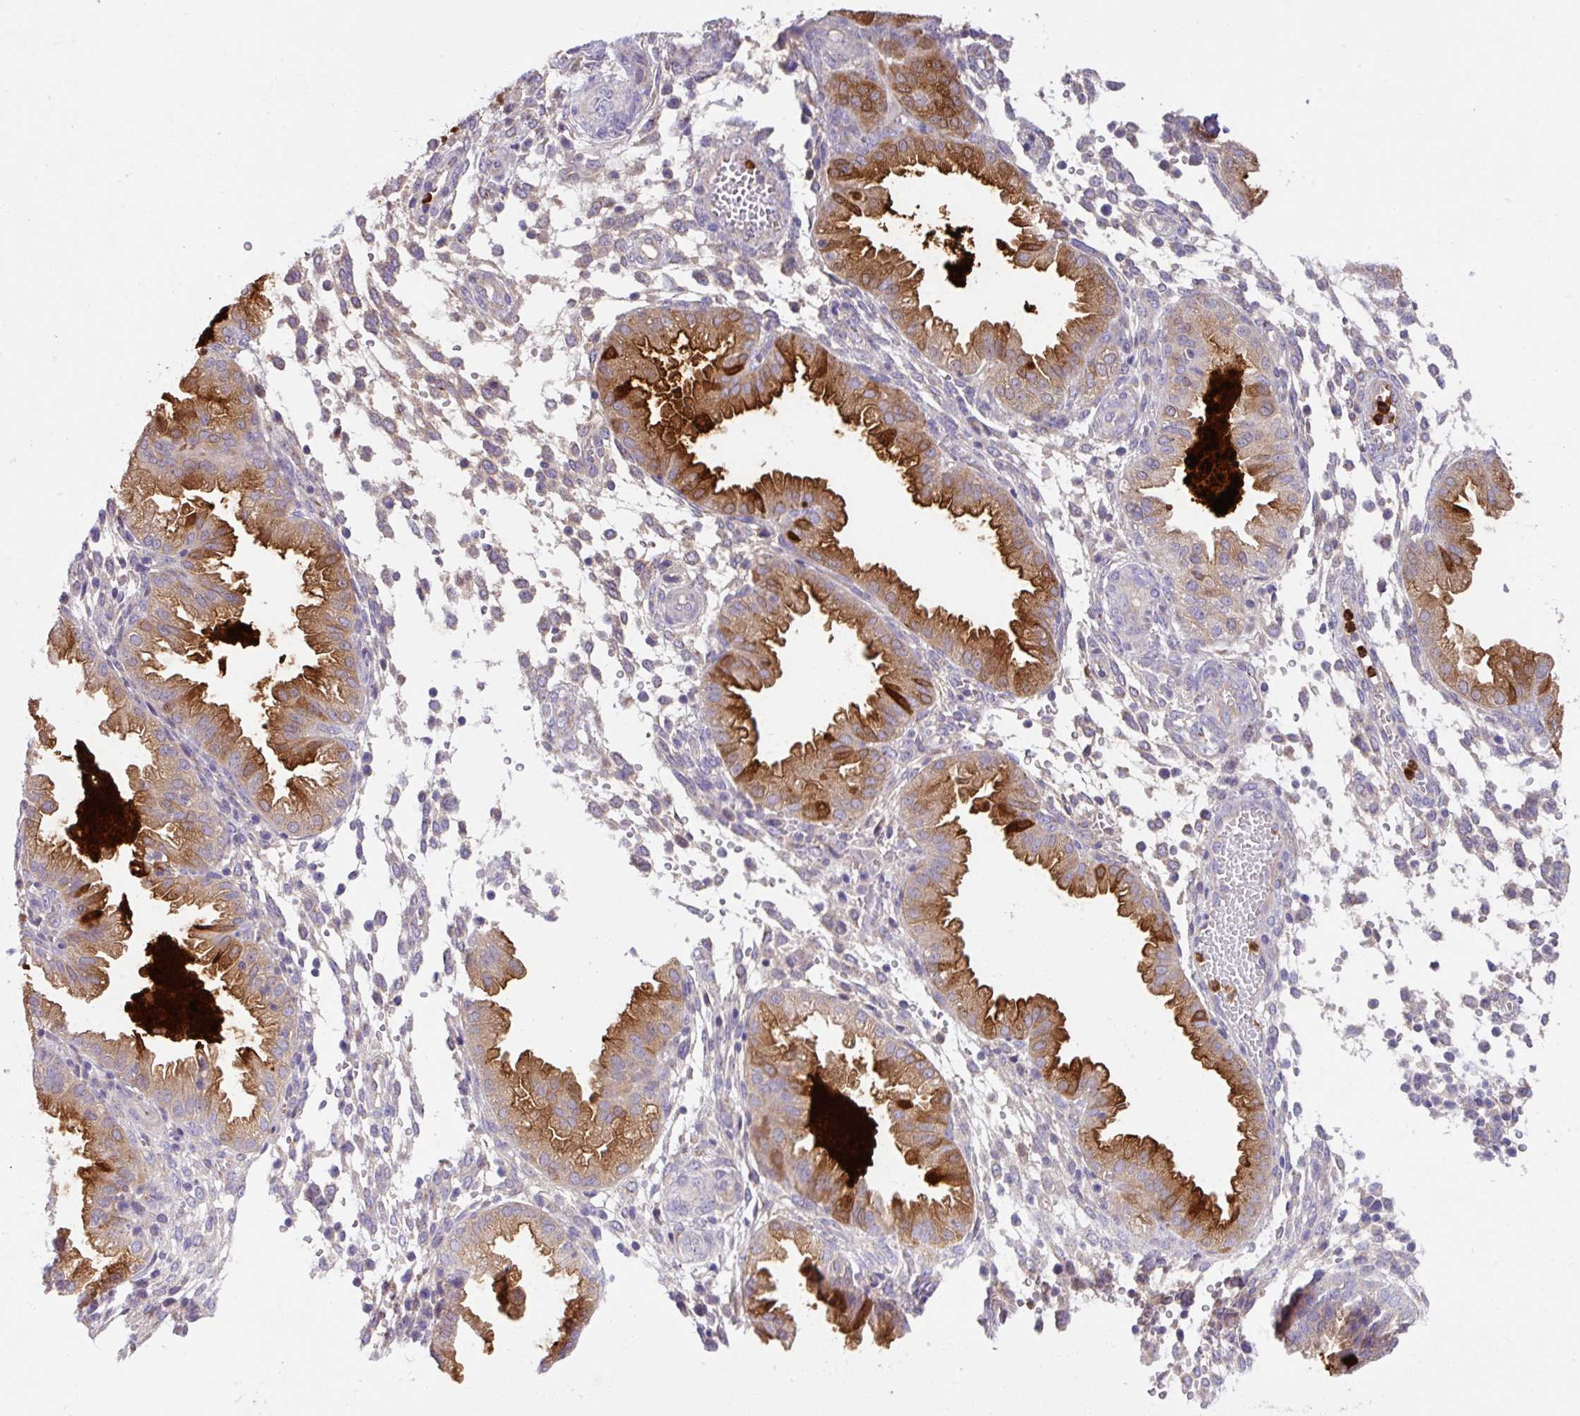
{"staining": {"intensity": "negative", "quantity": "none", "location": "none"}, "tissue": "endometrium", "cell_type": "Cells in endometrial stroma", "image_type": "normal", "snomed": [{"axis": "morphology", "description": "Normal tissue, NOS"}, {"axis": "topography", "description": "Endometrium"}], "caption": "Endometrium was stained to show a protein in brown. There is no significant positivity in cells in endometrial stroma. Brightfield microscopy of immunohistochemistry (IHC) stained with DAB (3,3'-diaminobenzidine) (brown) and hematoxylin (blue), captured at high magnification.", "gene": "CRISP3", "patient": {"sex": "female", "age": 33}}